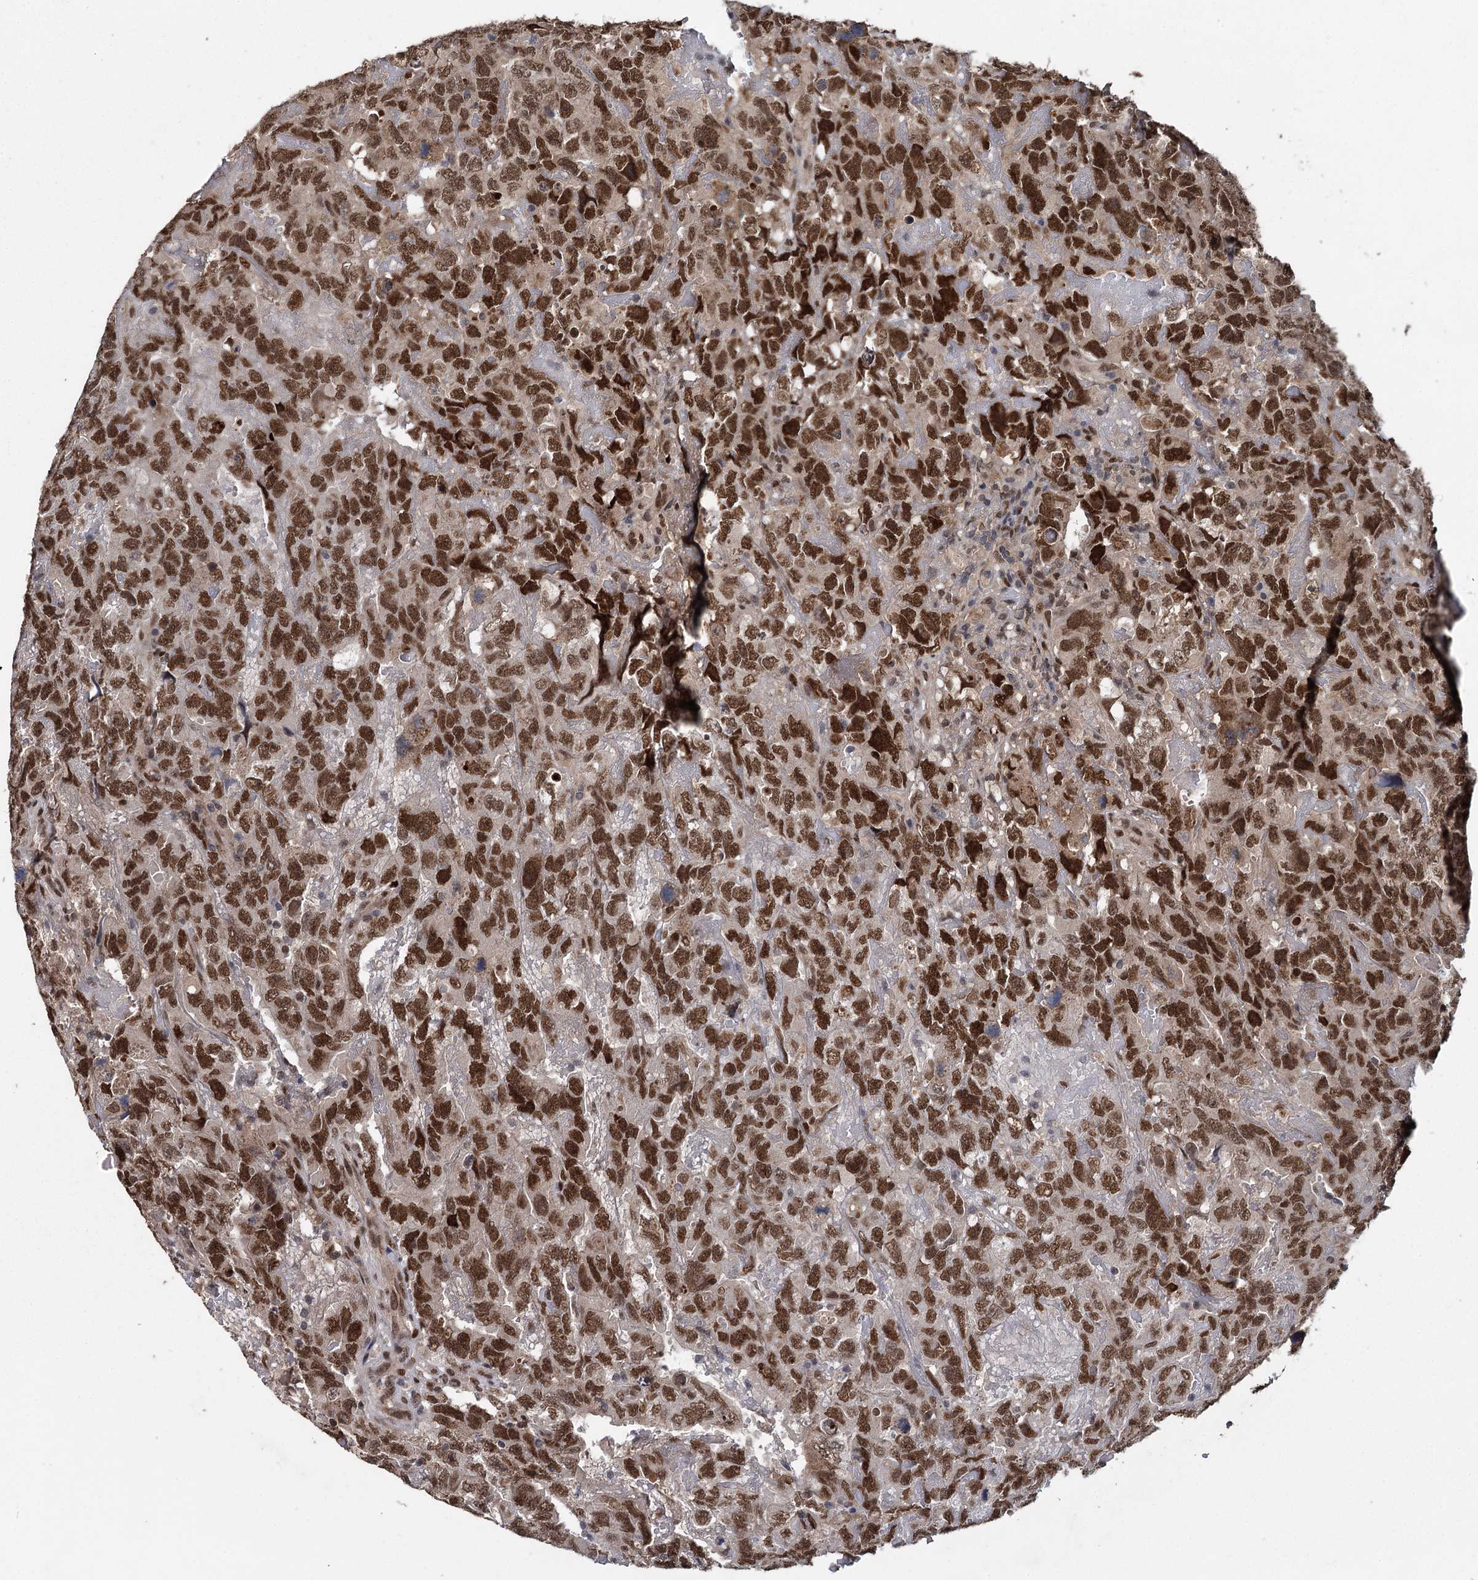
{"staining": {"intensity": "strong", "quantity": ">75%", "location": "nuclear"}, "tissue": "testis cancer", "cell_type": "Tumor cells", "image_type": "cancer", "snomed": [{"axis": "morphology", "description": "Carcinoma, Embryonal, NOS"}, {"axis": "topography", "description": "Testis"}], "caption": "Testis embryonal carcinoma was stained to show a protein in brown. There is high levels of strong nuclear positivity in about >75% of tumor cells. (Brightfield microscopy of DAB IHC at high magnification).", "gene": "MYG1", "patient": {"sex": "male", "age": 45}}